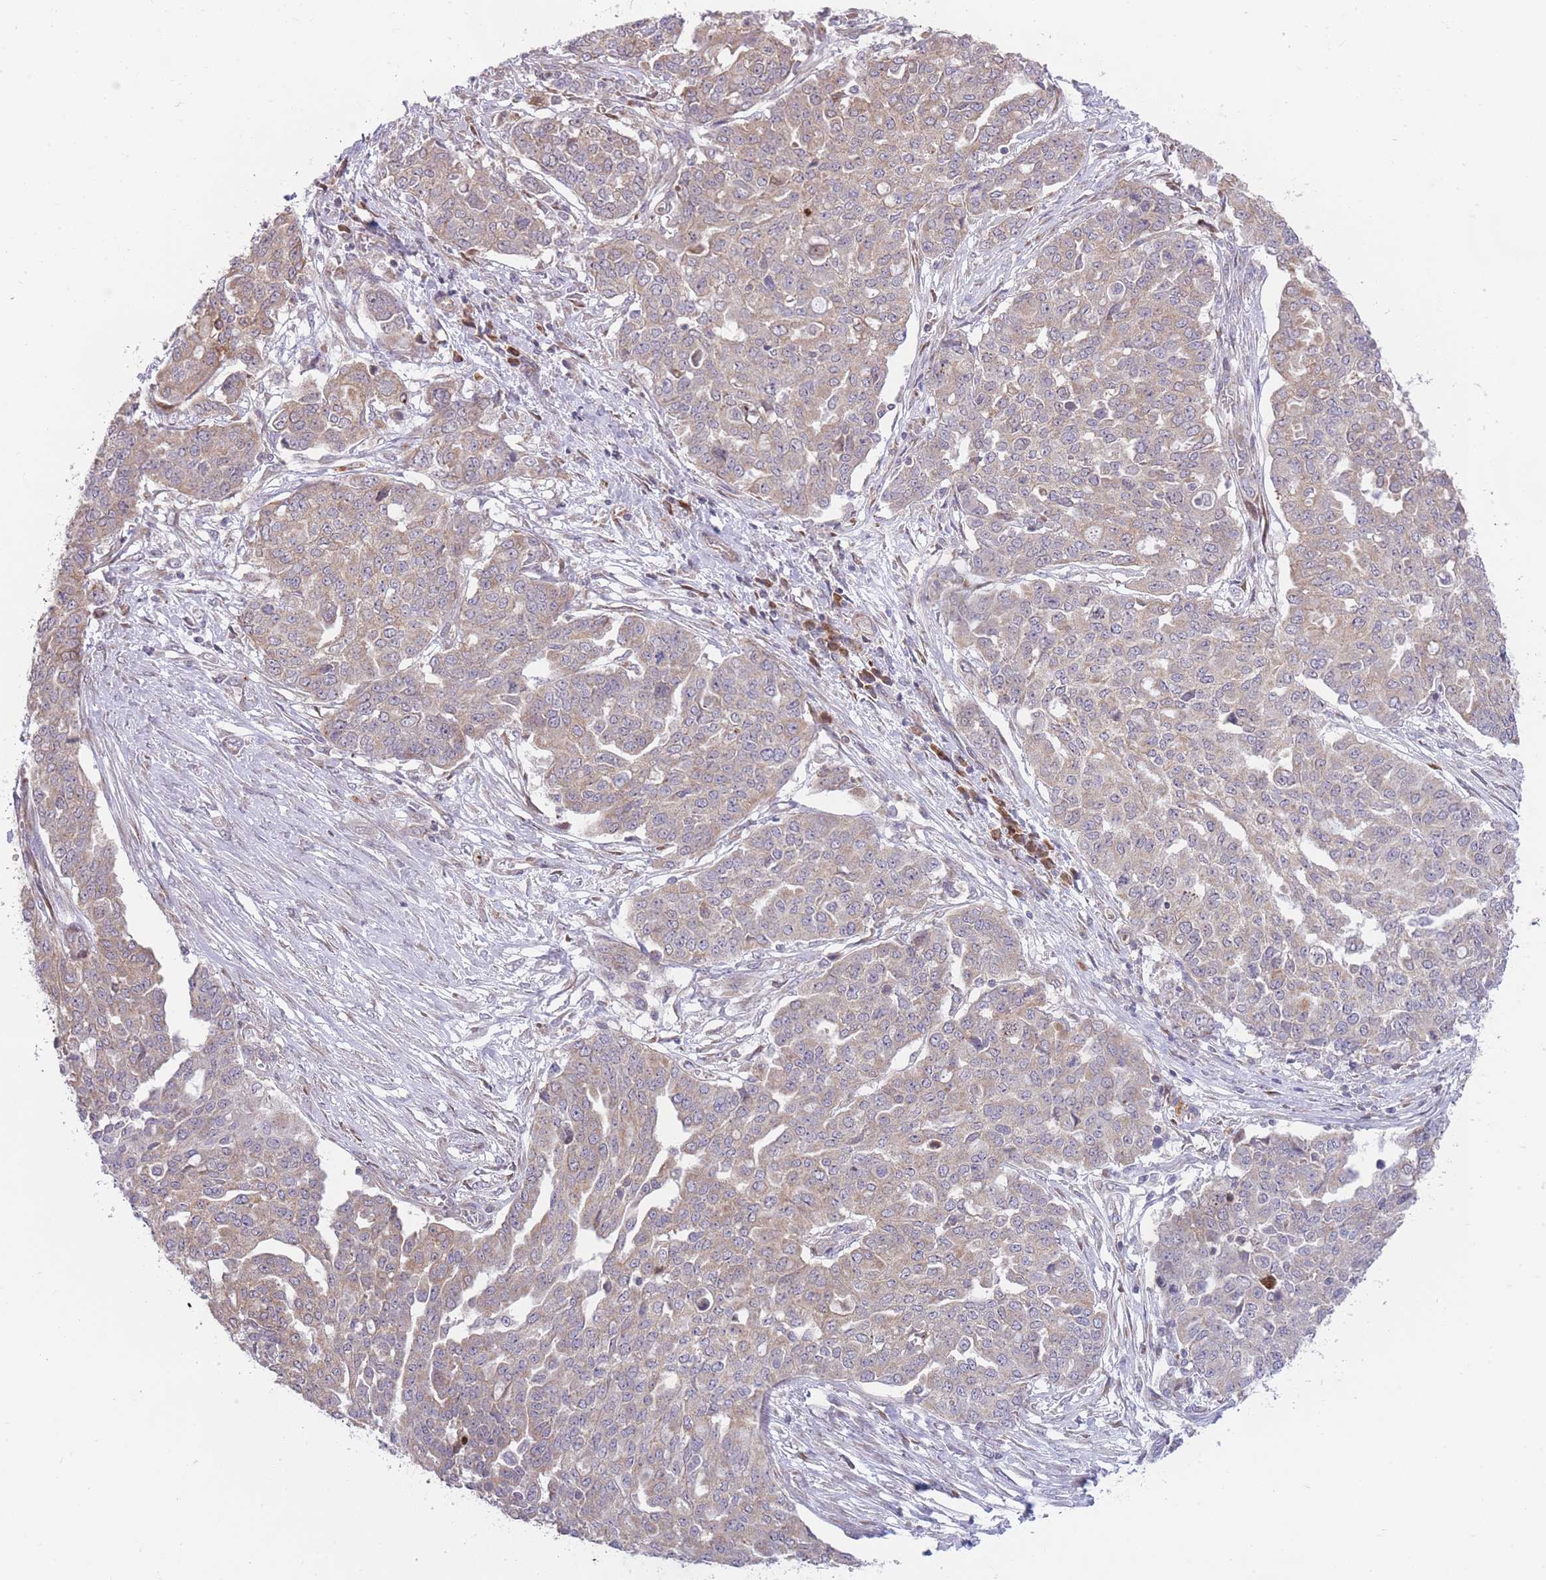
{"staining": {"intensity": "weak", "quantity": "25%-75%", "location": "cytoplasmic/membranous"}, "tissue": "ovarian cancer", "cell_type": "Tumor cells", "image_type": "cancer", "snomed": [{"axis": "morphology", "description": "Cystadenocarcinoma, serous, NOS"}, {"axis": "topography", "description": "Soft tissue"}, {"axis": "topography", "description": "Ovary"}], "caption": "Protein analysis of ovarian serous cystadenocarcinoma tissue exhibits weak cytoplasmic/membranous positivity in approximately 25%-75% of tumor cells. The staining was performed using DAB to visualize the protein expression in brown, while the nuclei were stained in blue with hematoxylin (Magnification: 20x).", "gene": "BOLA2B", "patient": {"sex": "female", "age": 57}}